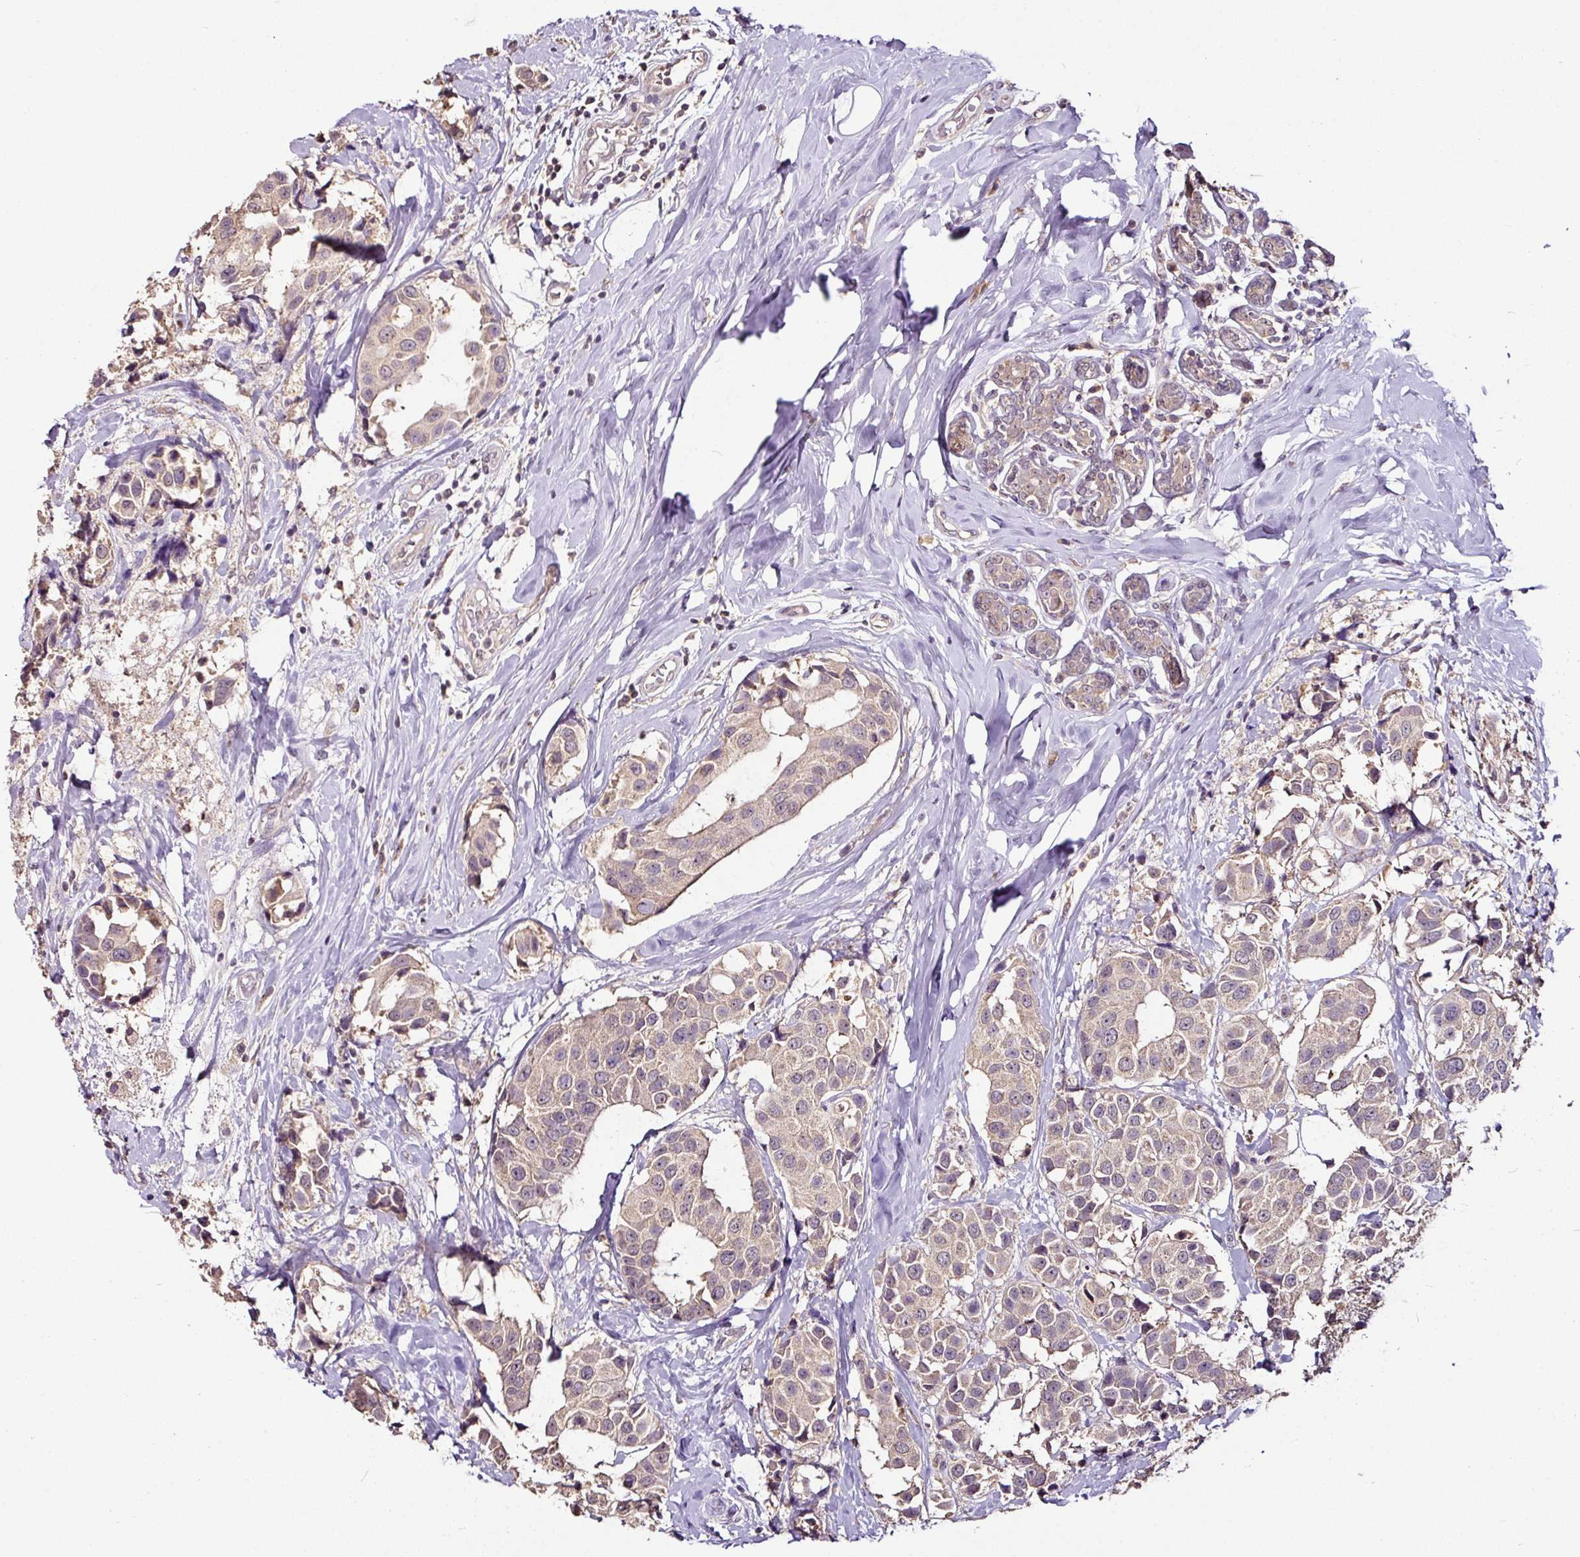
{"staining": {"intensity": "weak", "quantity": "25%-75%", "location": "cytoplasmic/membranous"}, "tissue": "breast cancer", "cell_type": "Tumor cells", "image_type": "cancer", "snomed": [{"axis": "morphology", "description": "Normal tissue, NOS"}, {"axis": "morphology", "description": "Duct carcinoma"}, {"axis": "topography", "description": "Breast"}], "caption": "Immunohistochemical staining of human breast cancer exhibits low levels of weak cytoplasmic/membranous staining in approximately 25%-75% of tumor cells.", "gene": "RPL38", "patient": {"sex": "female", "age": 39}}